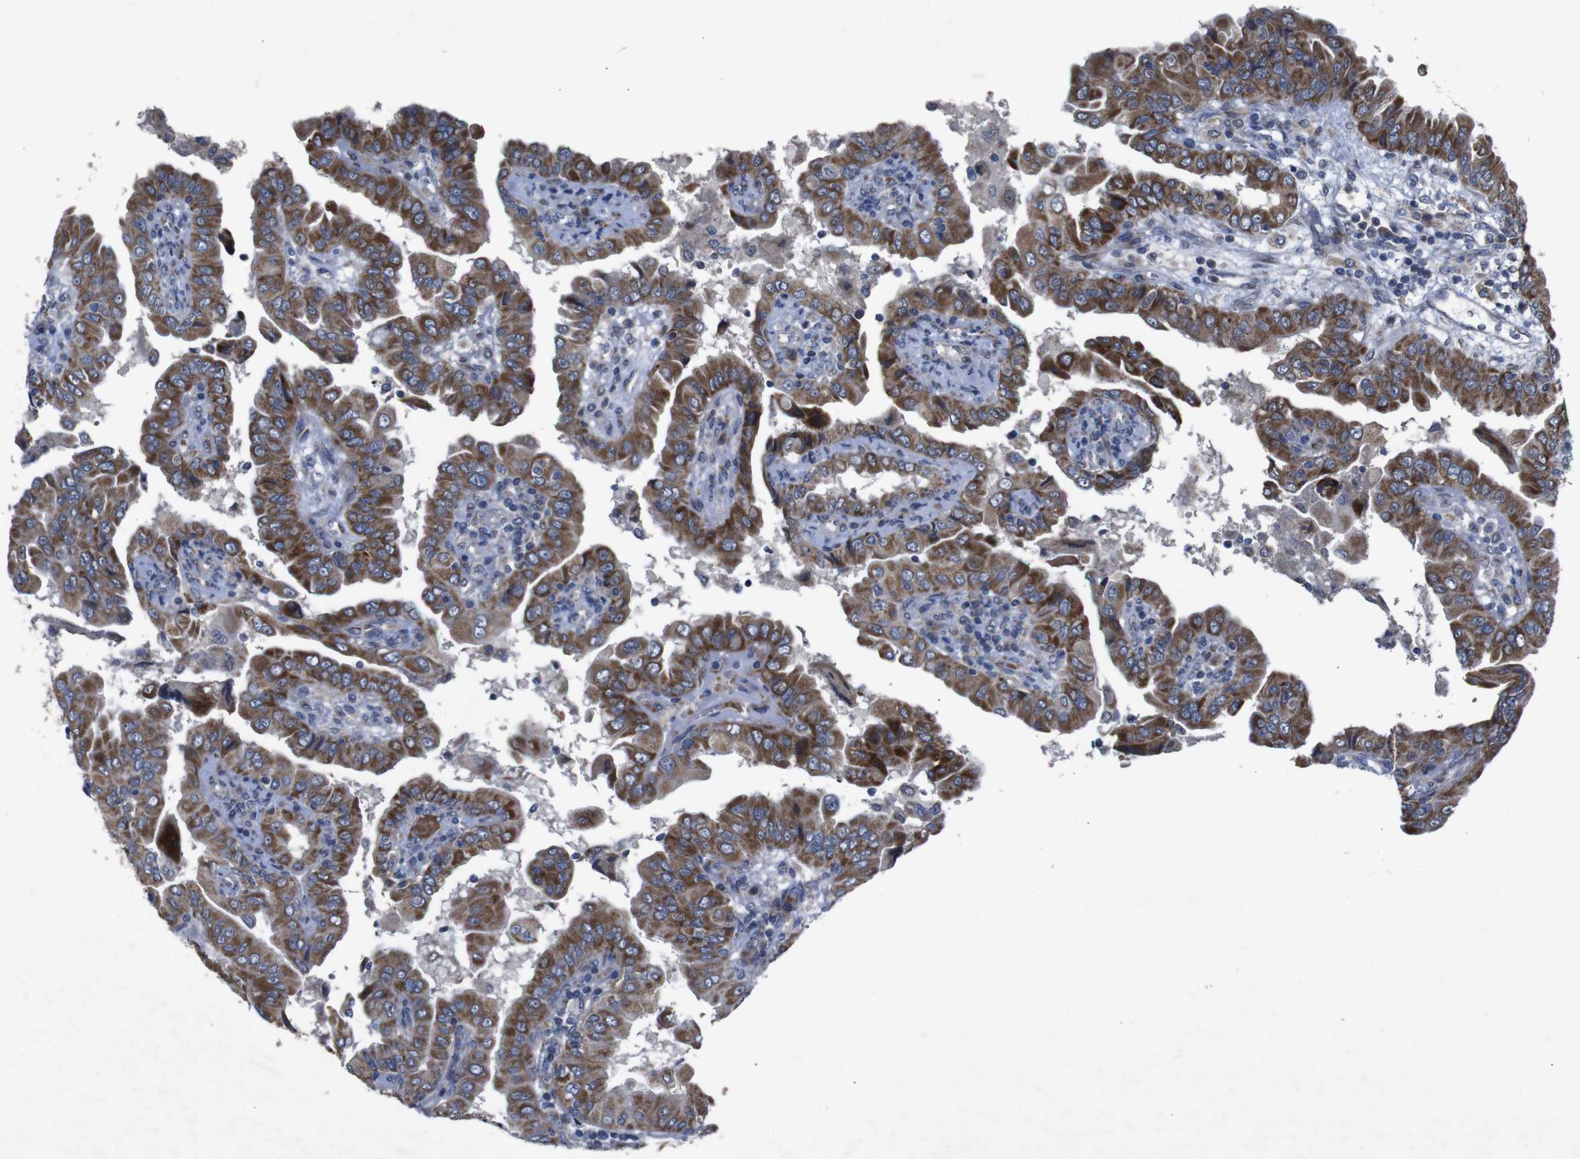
{"staining": {"intensity": "moderate", "quantity": ">75%", "location": "cytoplasmic/membranous"}, "tissue": "thyroid cancer", "cell_type": "Tumor cells", "image_type": "cancer", "snomed": [{"axis": "morphology", "description": "Papillary adenocarcinoma, NOS"}, {"axis": "topography", "description": "Thyroid gland"}], "caption": "High-magnification brightfield microscopy of thyroid cancer stained with DAB (brown) and counterstained with hematoxylin (blue). tumor cells exhibit moderate cytoplasmic/membranous staining is appreciated in approximately>75% of cells.", "gene": "CHST10", "patient": {"sex": "male", "age": 33}}